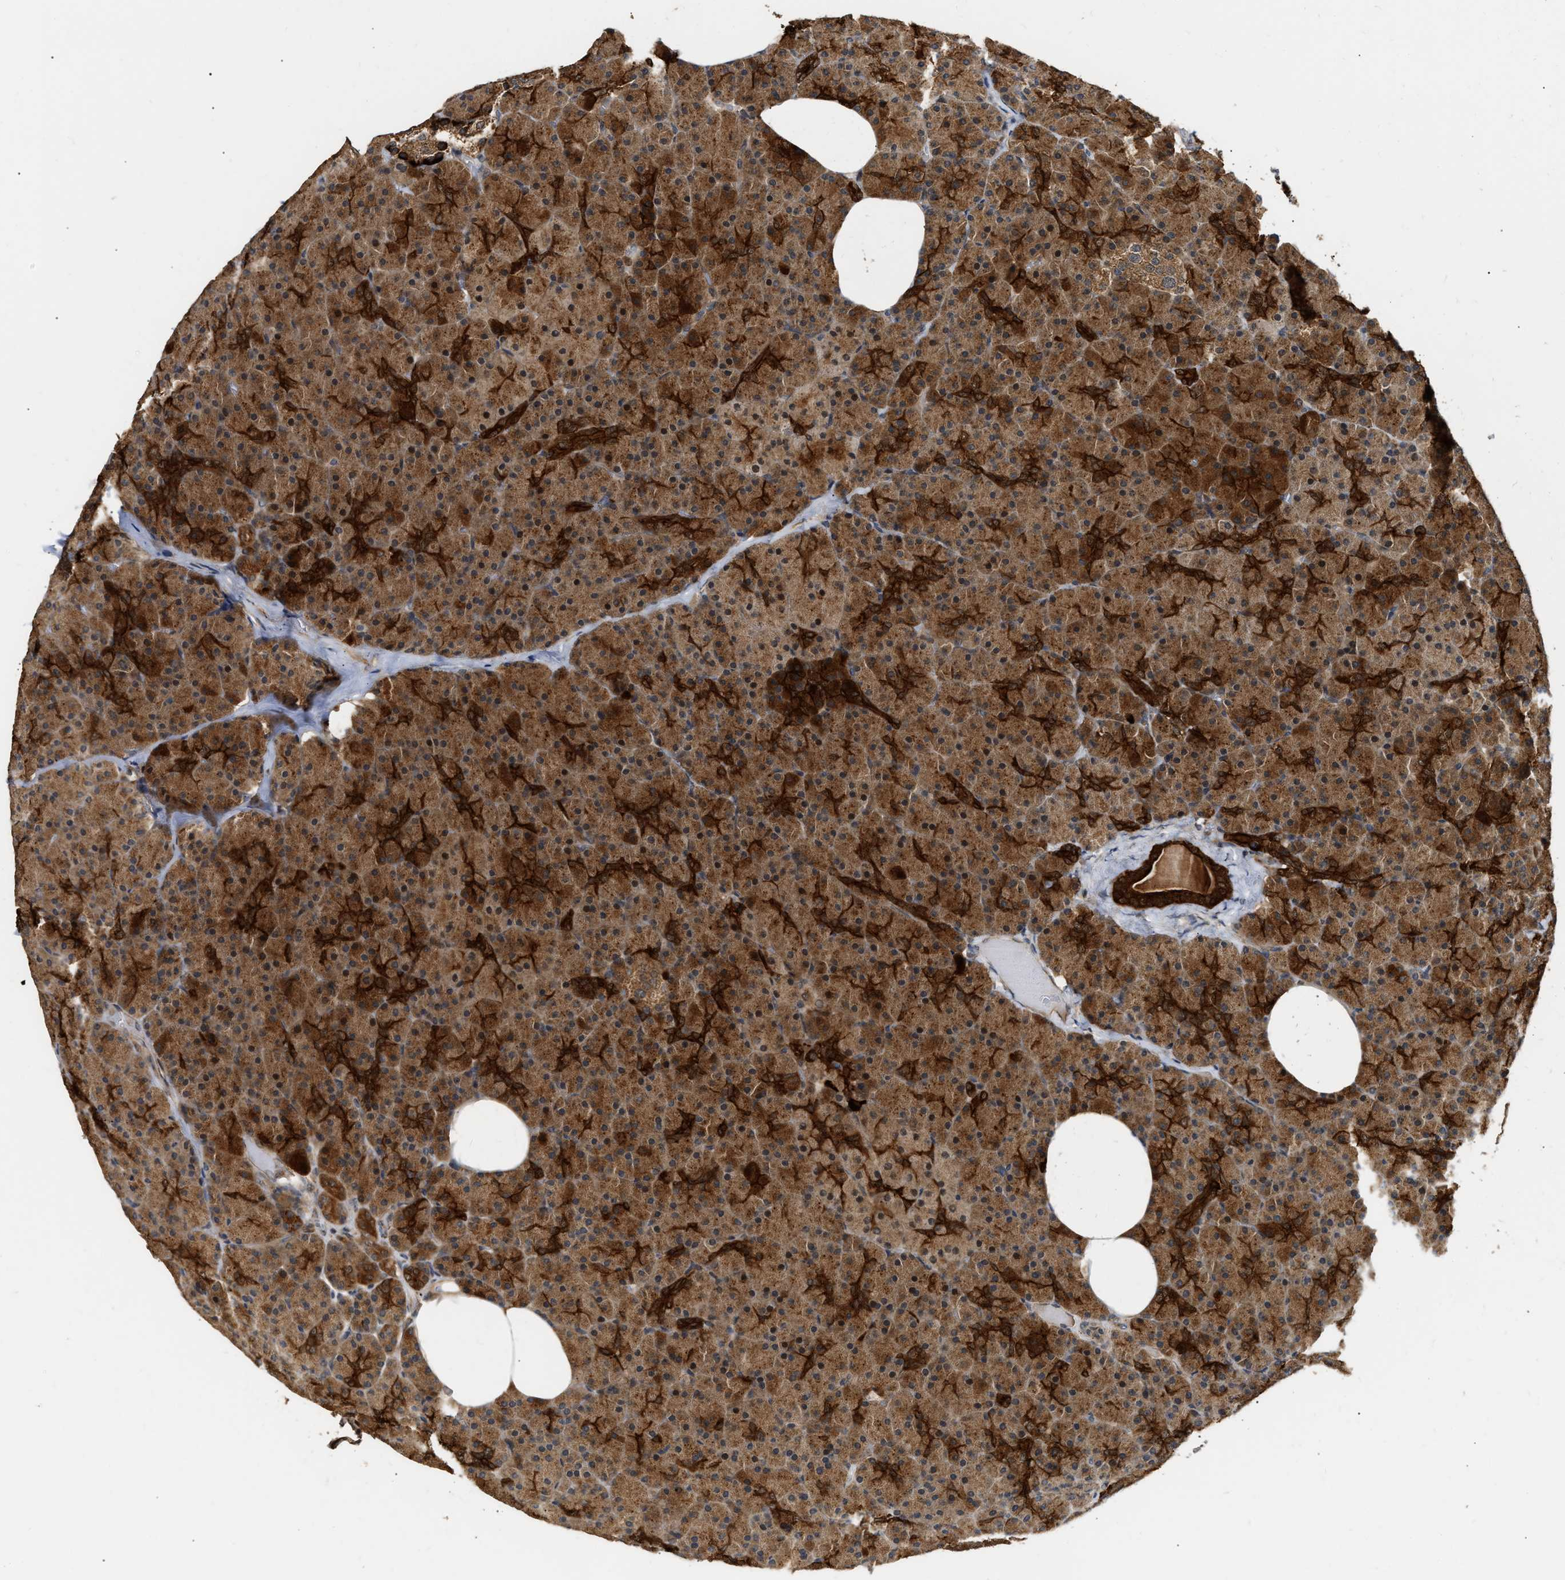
{"staining": {"intensity": "strong", "quantity": ">75%", "location": "cytoplasmic/membranous"}, "tissue": "pancreas", "cell_type": "Exocrine glandular cells", "image_type": "normal", "snomed": [{"axis": "morphology", "description": "Normal tissue, NOS"}, {"axis": "topography", "description": "Pancreas"}], "caption": "Immunohistochemistry (DAB (3,3'-diaminobenzidine)) staining of benign human pancreas shows strong cytoplasmic/membranous protein expression in about >75% of exocrine glandular cells. Nuclei are stained in blue.", "gene": "EXTL2", "patient": {"sex": "female", "age": 35}}